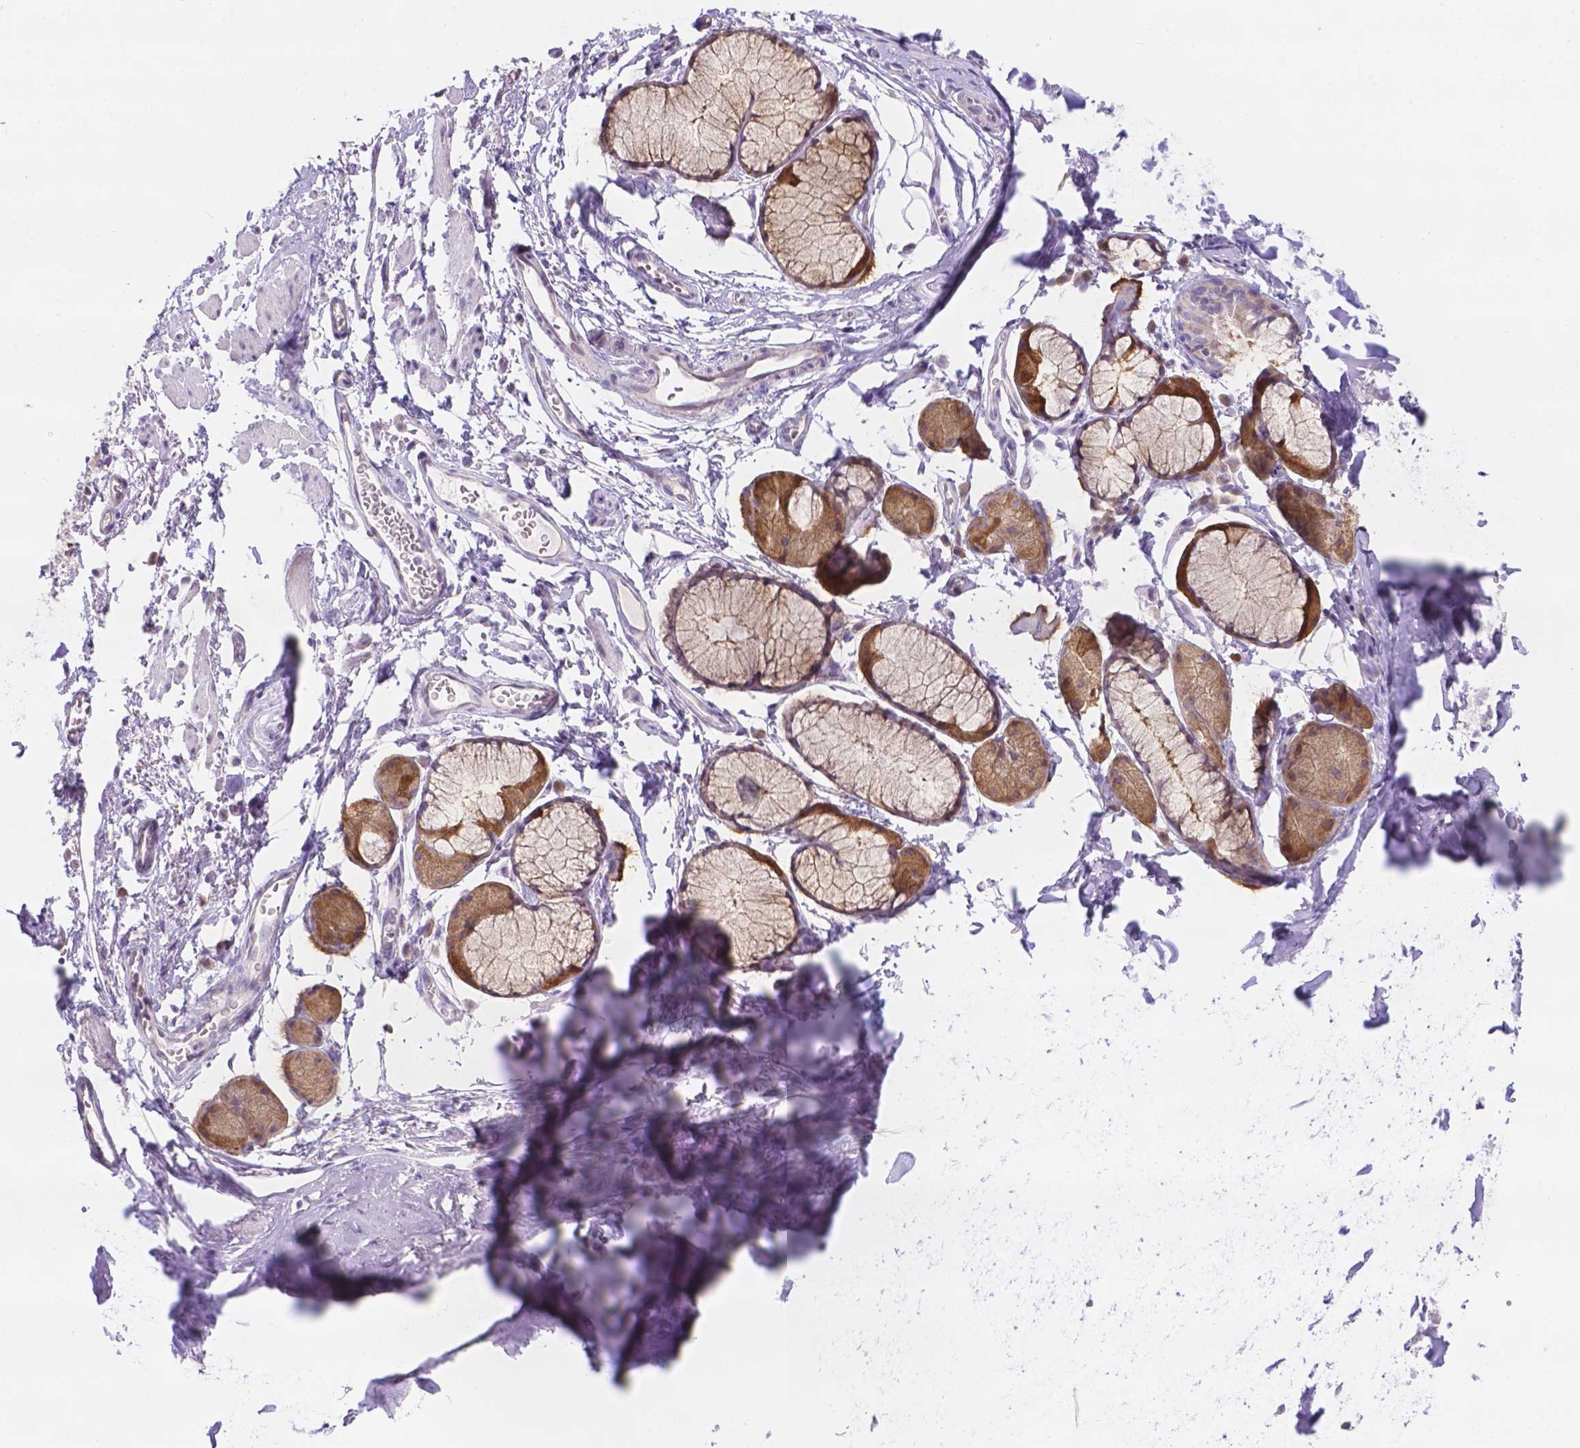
{"staining": {"intensity": "negative", "quantity": "none", "location": "none"}, "tissue": "adipose tissue", "cell_type": "Adipocytes", "image_type": "normal", "snomed": [{"axis": "morphology", "description": "Normal tissue, NOS"}, {"axis": "topography", "description": "Cartilage tissue"}, {"axis": "topography", "description": "Bronchus"}], "caption": "DAB immunohistochemical staining of normal human adipose tissue displays no significant expression in adipocytes. (Brightfield microscopy of DAB immunohistochemistry at high magnification).", "gene": "CD96", "patient": {"sex": "female", "age": 79}}